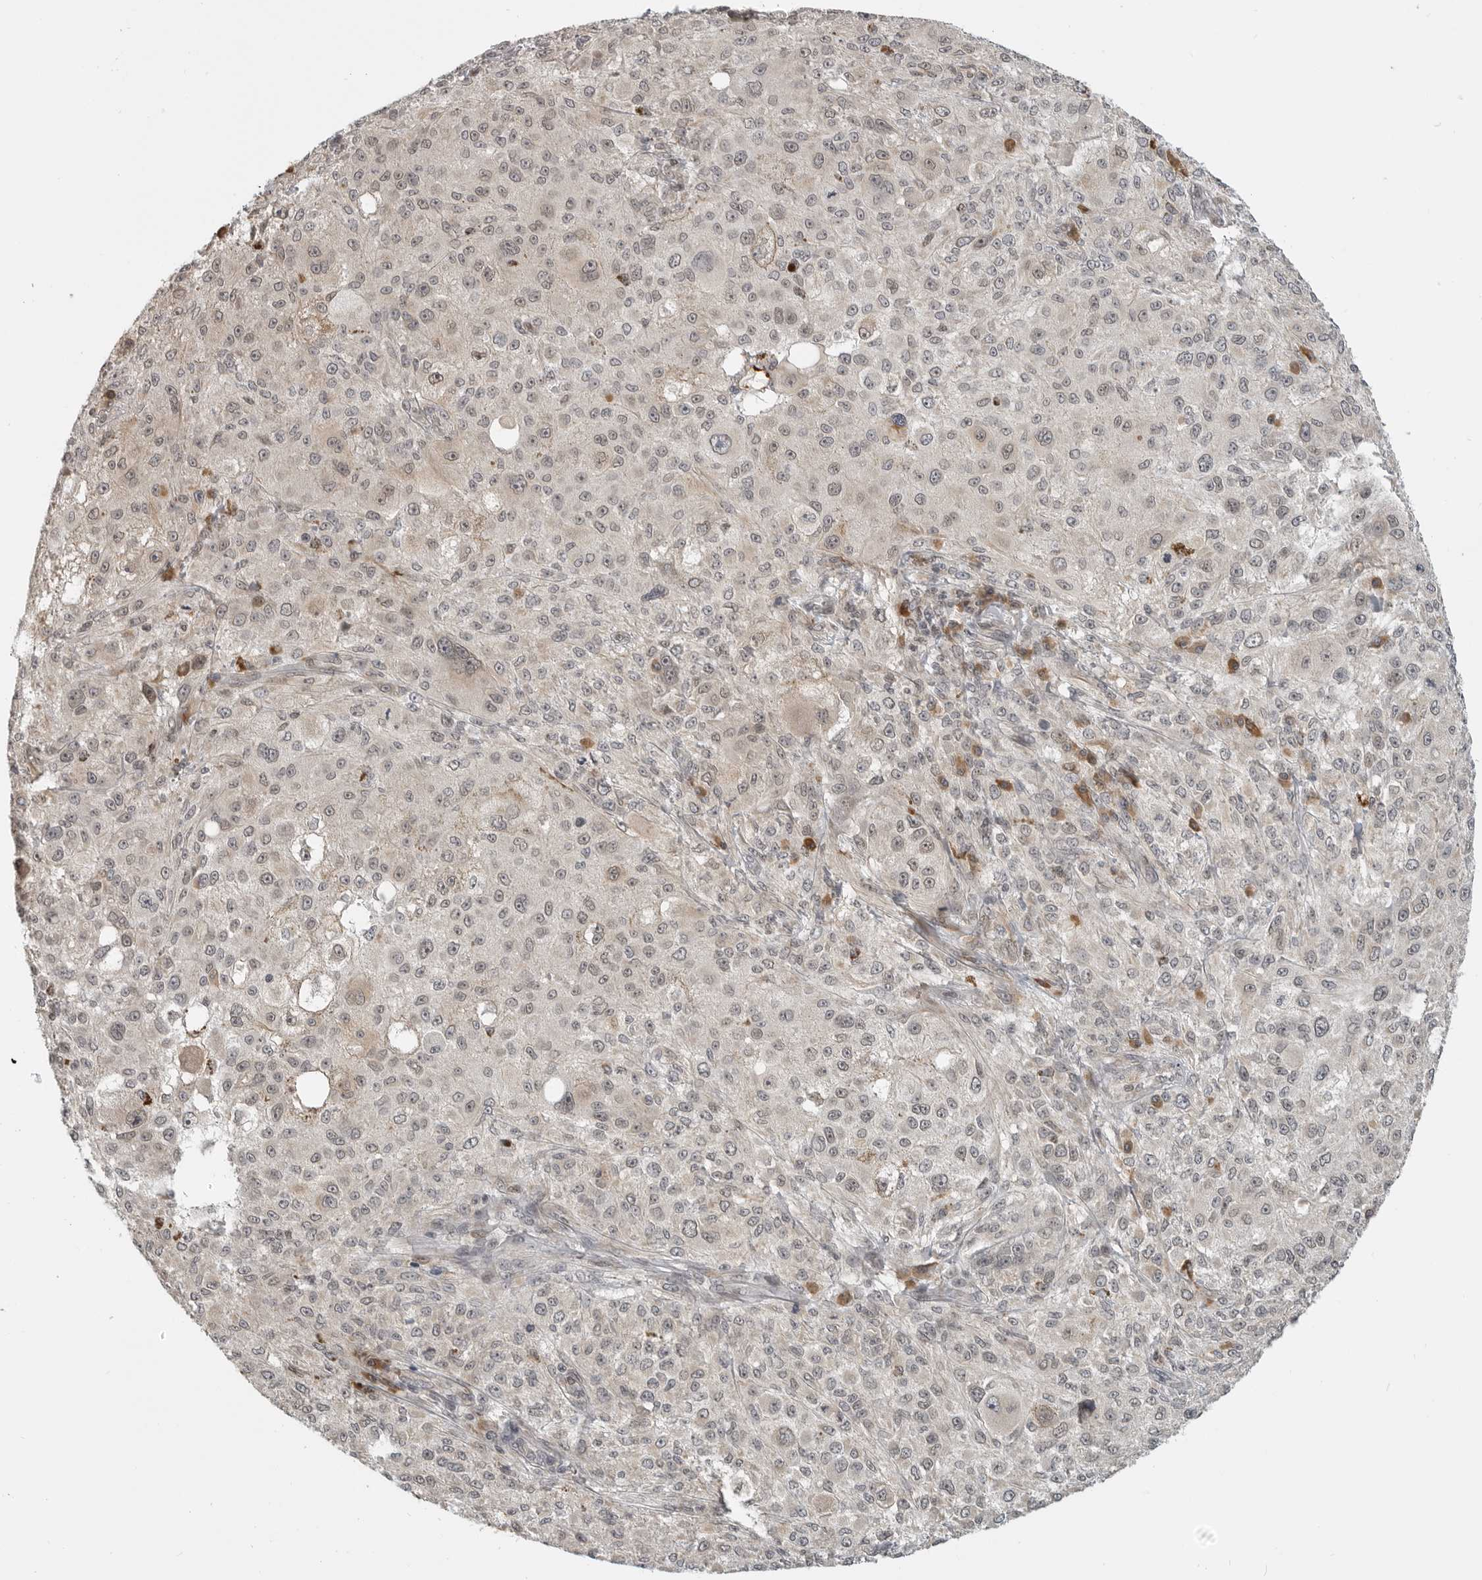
{"staining": {"intensity": "weak", "quantity": "<25%", "location": "nuclear"}, "tissue": "melanoma", "cell_type": "Tumor cells", "image_type": "cancer", "snomed": [{"axis": "morphology", "description": "Necrosis, NOS"}, {"axis": "morphology", "description": "Malignant melanoma, NOS"}, {"axis": "topography", "description": "Skin"}], "caption": "Melanoma was stained to show a protein in brown. There is no significant positivity in tumor cells.", "gene": "CEP295NL", "patient": {"sex": "female", "age": 87}}